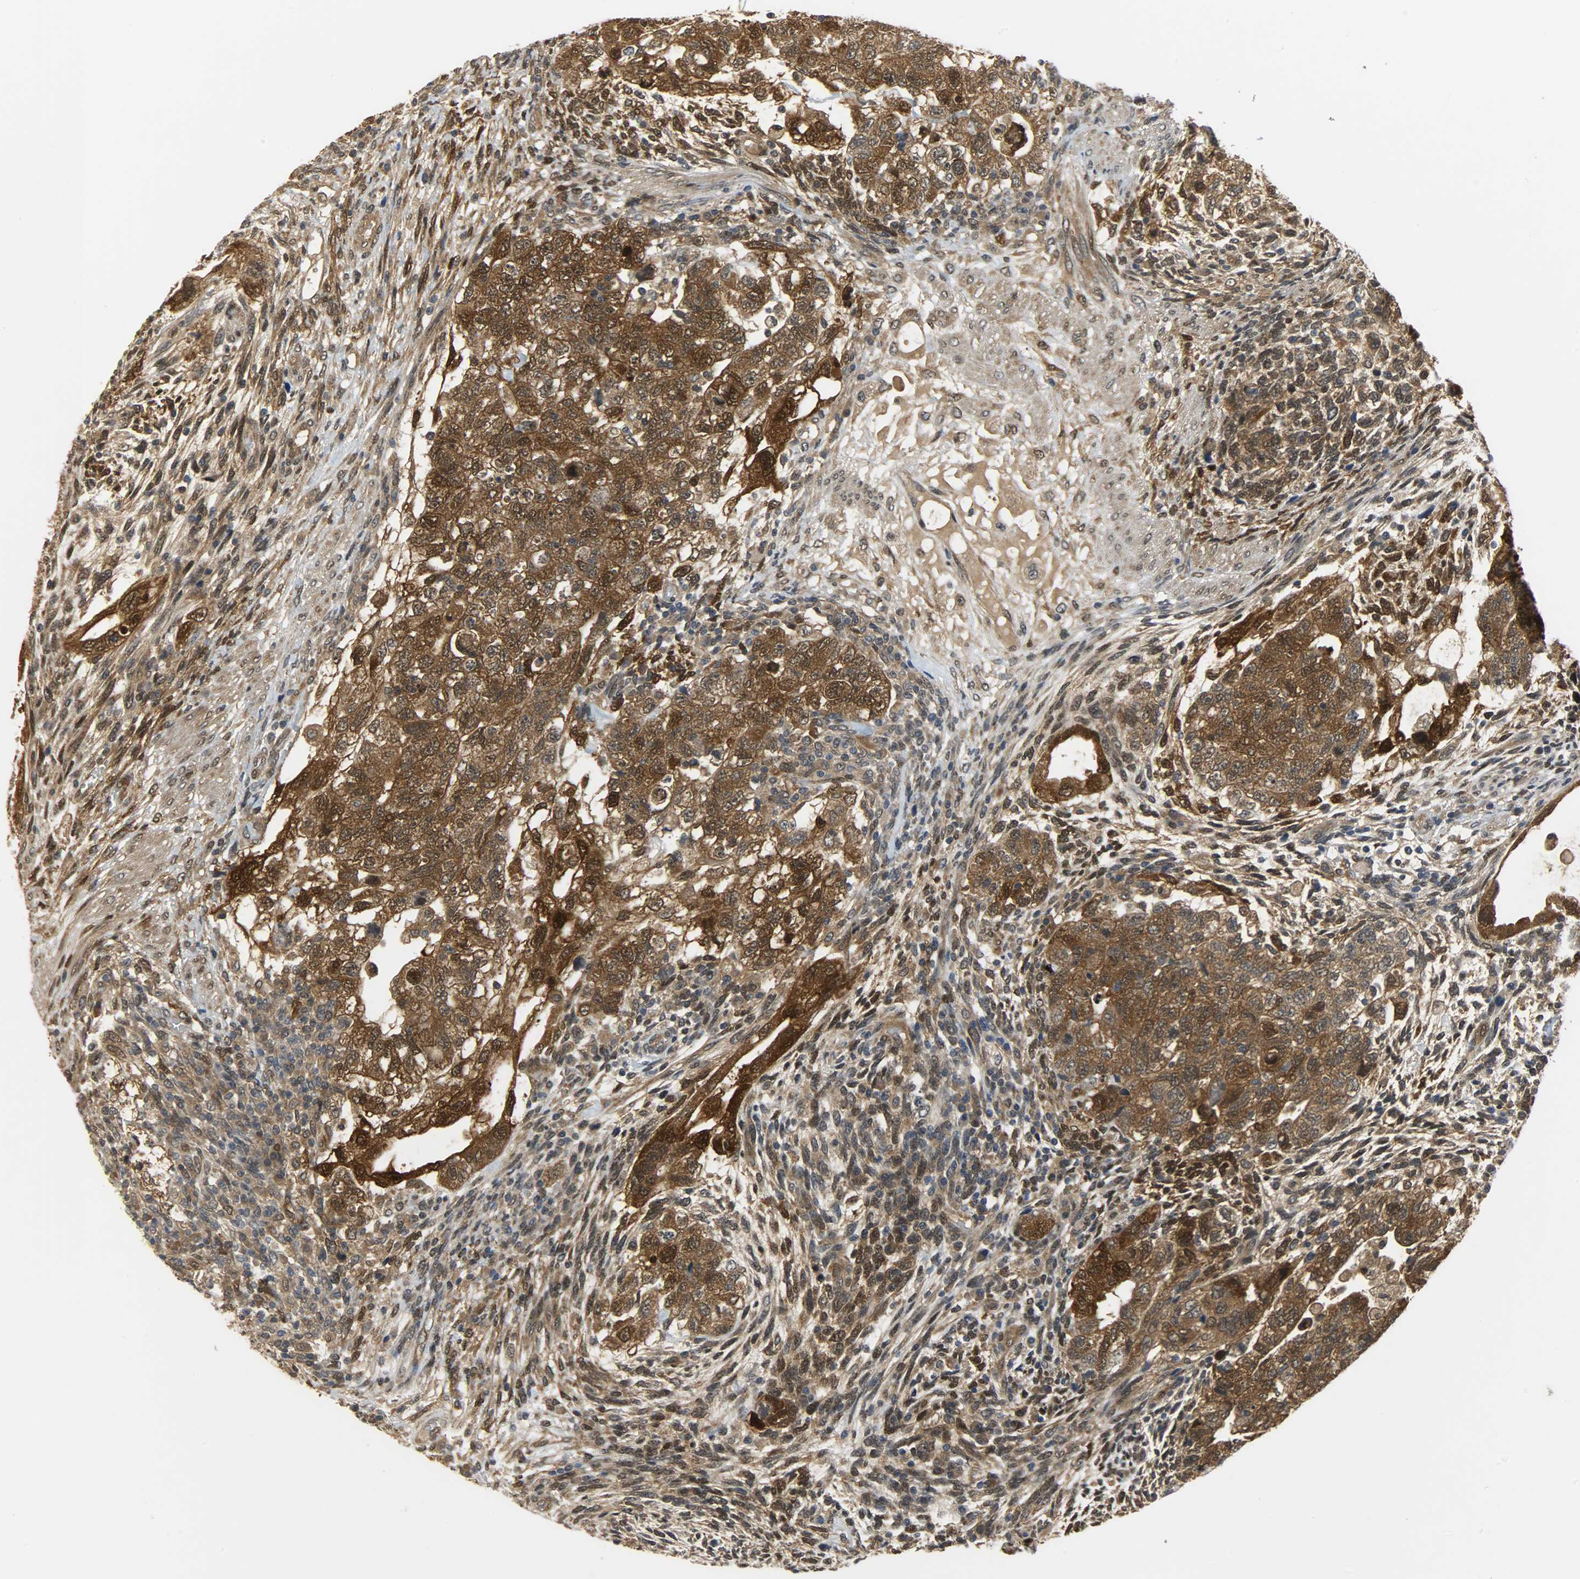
{"staining": {"intensity": "strong", "quantity": ">75%", "location": "cytoplasmic/membranous,nuclear"}, "tissue": "testis cancer", "cell_type": "Tumor cells", "image_type": "cancer", "snomed": [{"axis": "morphology", "description": "Normal tissue, NOS"}, {"axis": "morphology", "description": "Carcinoma, Embryonal, NOS"}, {"axis": "topography", "description": "Testis"}], "caption": "Protein analysis of testis cancer (embryonal carcinoma) tissue demonstrates strong cytoplasmic/membranous and nuclear positivity in approximately >75% of tumor cells.", "gene": "EIF4EBP1", "patient": {"sex": "male", "age": 36}}